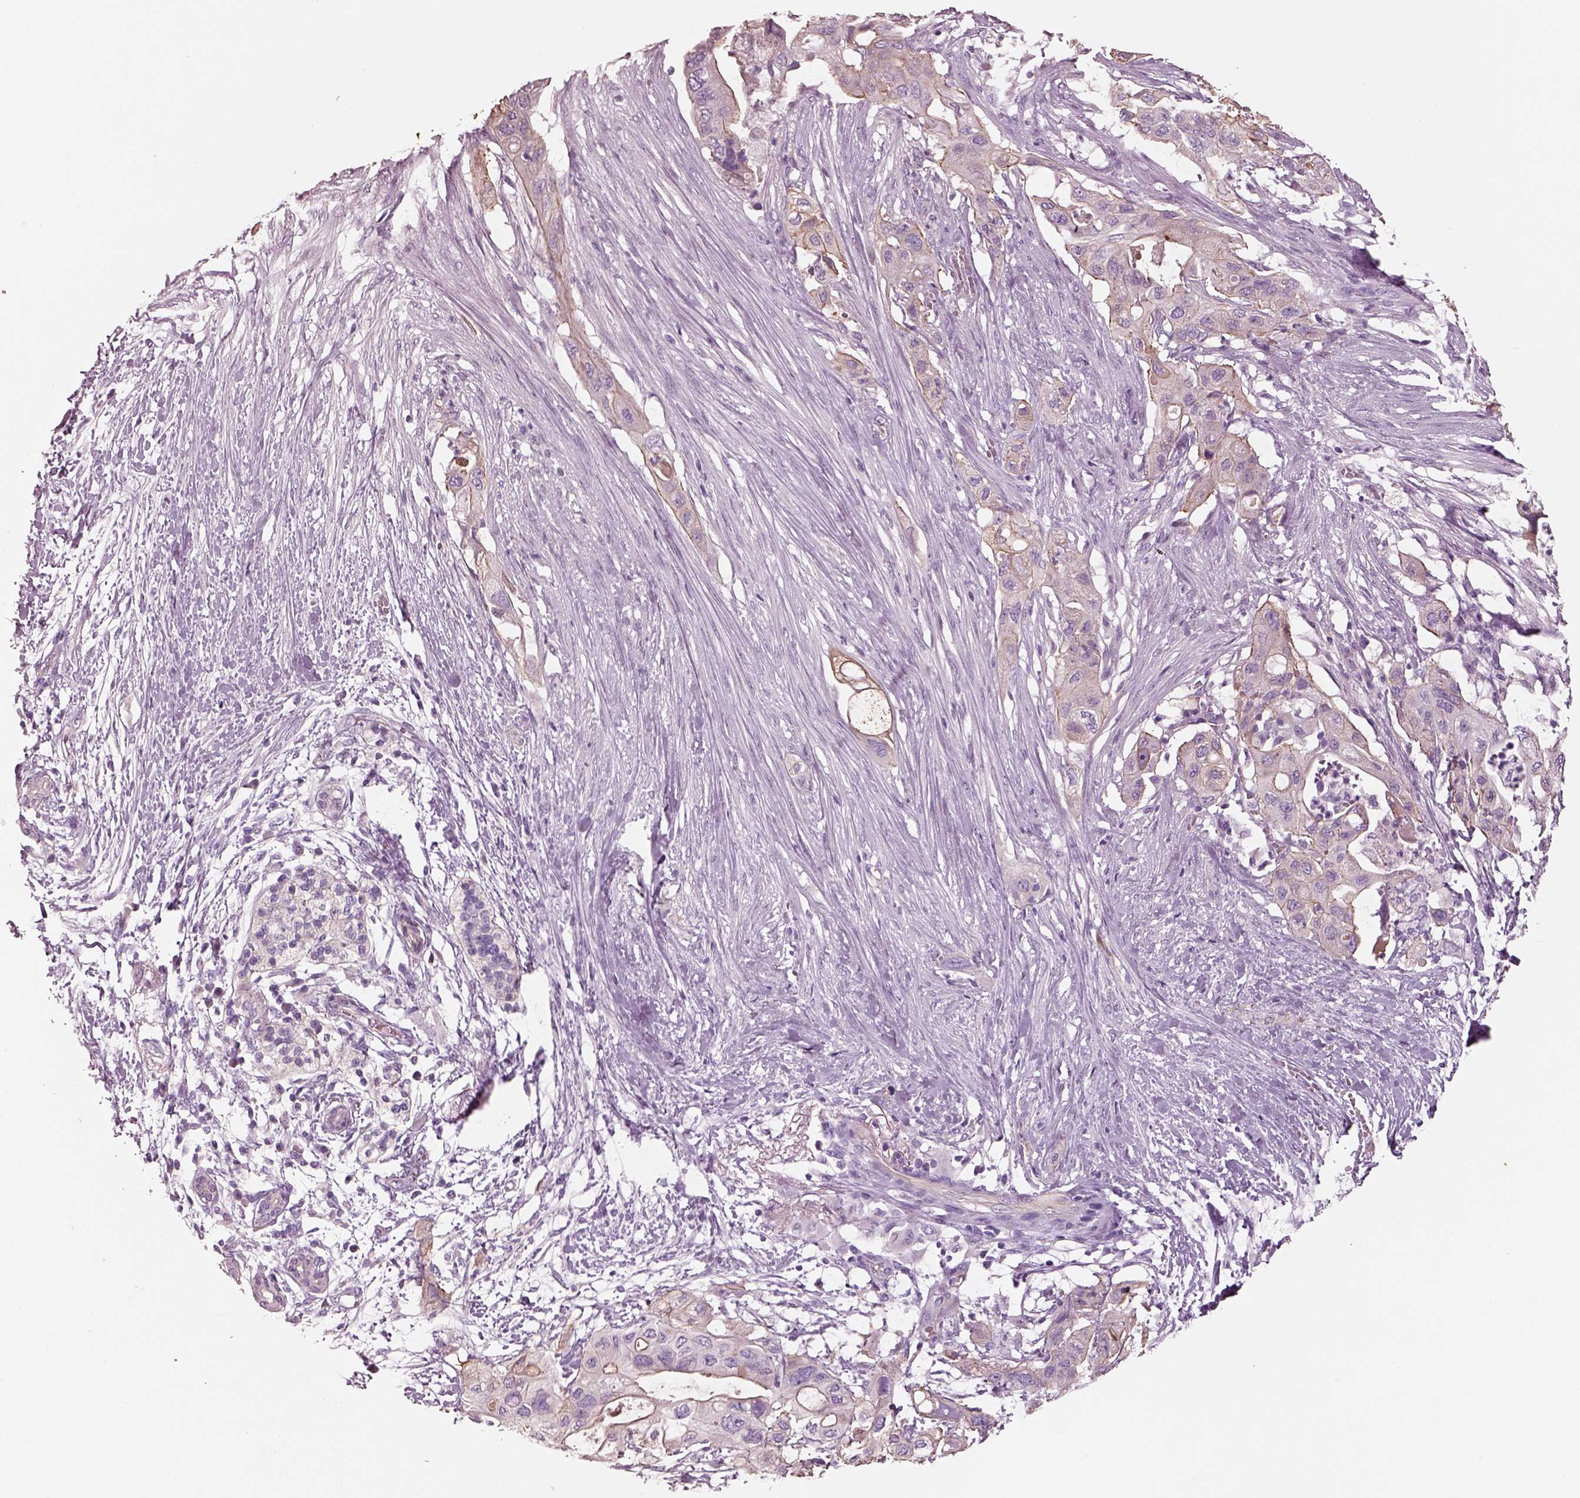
{"staining": {"intensity": "negative", "quantity": "none", "location": "none"}, "tissue": "pancreatic cancer", "cell_type": "Tumor cells", "image_type": "cancer", "snomed": [{"axis": "morphology", "description": "Adenocarcinoma, NOS"}, {"axis": "topography", "description": "Pancreas"}], "caption": "The photomicrograph displays no significant staining in tumor cells of pancreatic adenocarcinoma.", "gene": "IGLL1", "patient": {"sex": "female", "age": 72}}